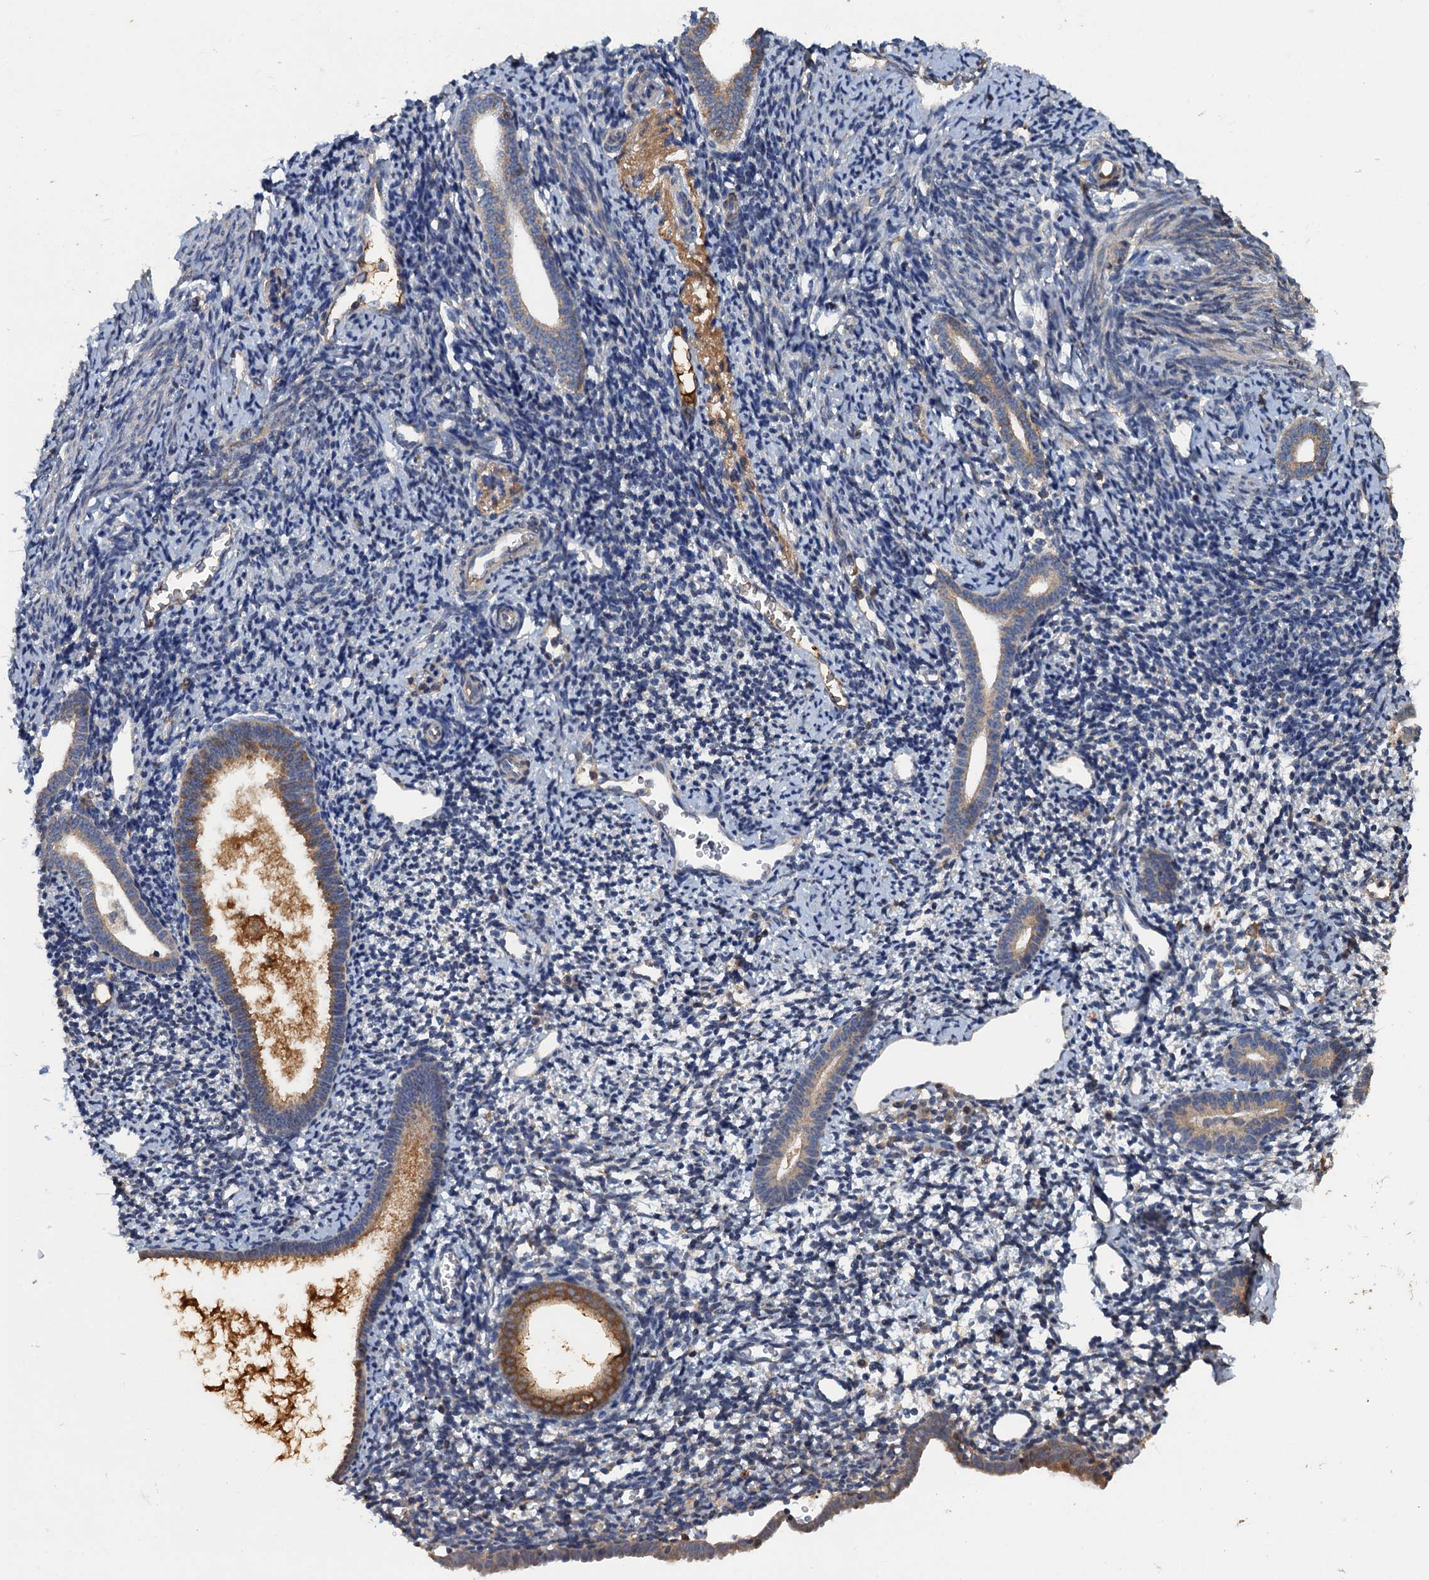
{"staining": {"intensity": "weak", "quantity": "<25%", "location": "cytoplasmic/membranous"}, "tissue": "endometrium", "cell_type": "Cells in endometrial stroma", "image_type": "normal", "snomed": [{"axis": "morphology", "description": "Normal tissue, NOS"}, {"axis": "topography", "description": "Endometrium"}], "caption": "Immunohistochemistry image of benign endometrium stained for a protein (brown), which displays no expression in cells in endometrial stroma.", "gene": "HAPLN3", "patient": {"sex": "female", "age": 56}}